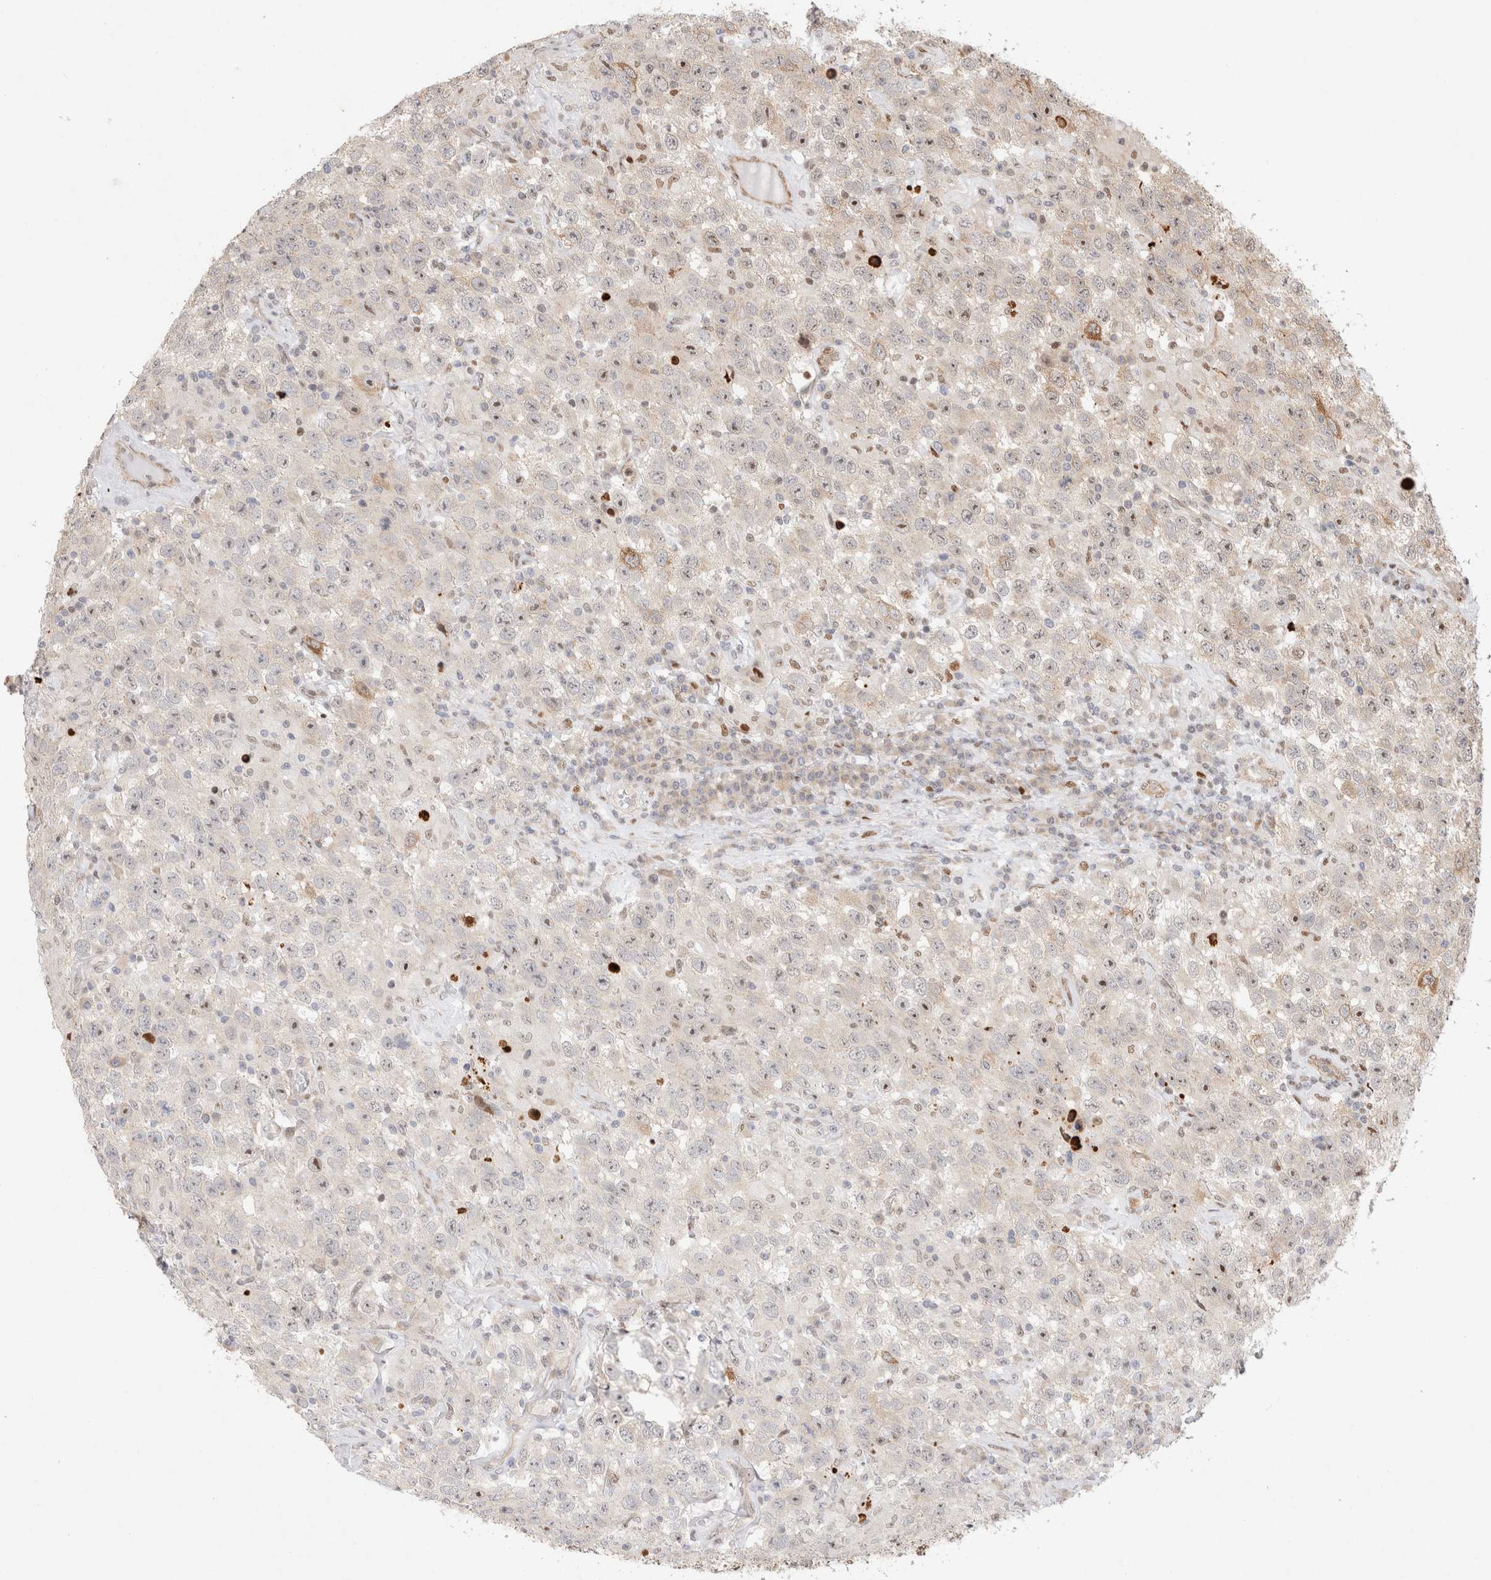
{"staining": {"intensity": "weak", "quantity": "25%-75%", "location": "cytoplasmic/membranous,nuclear"}, "tissue": "testis cancer", "cell_type": "Tumor cells", "image_type": "cancer", "snomed": [{"axis": "morphology", "description": "Seminoma, NOS"}, {"axis": "topography", "description": "Testis"}], "caption": "The histopathology image displays immunohistochemical staining of seminoma (testis). There is weak cytoplasmic/membranous and nuclear expression is present in approximately 25%-75% of tumor cells. (Brightfield microscopy of DAB IHC at high magnification).", "gene": "TCF4", "patient": {"sex": "male", "age": 41}}